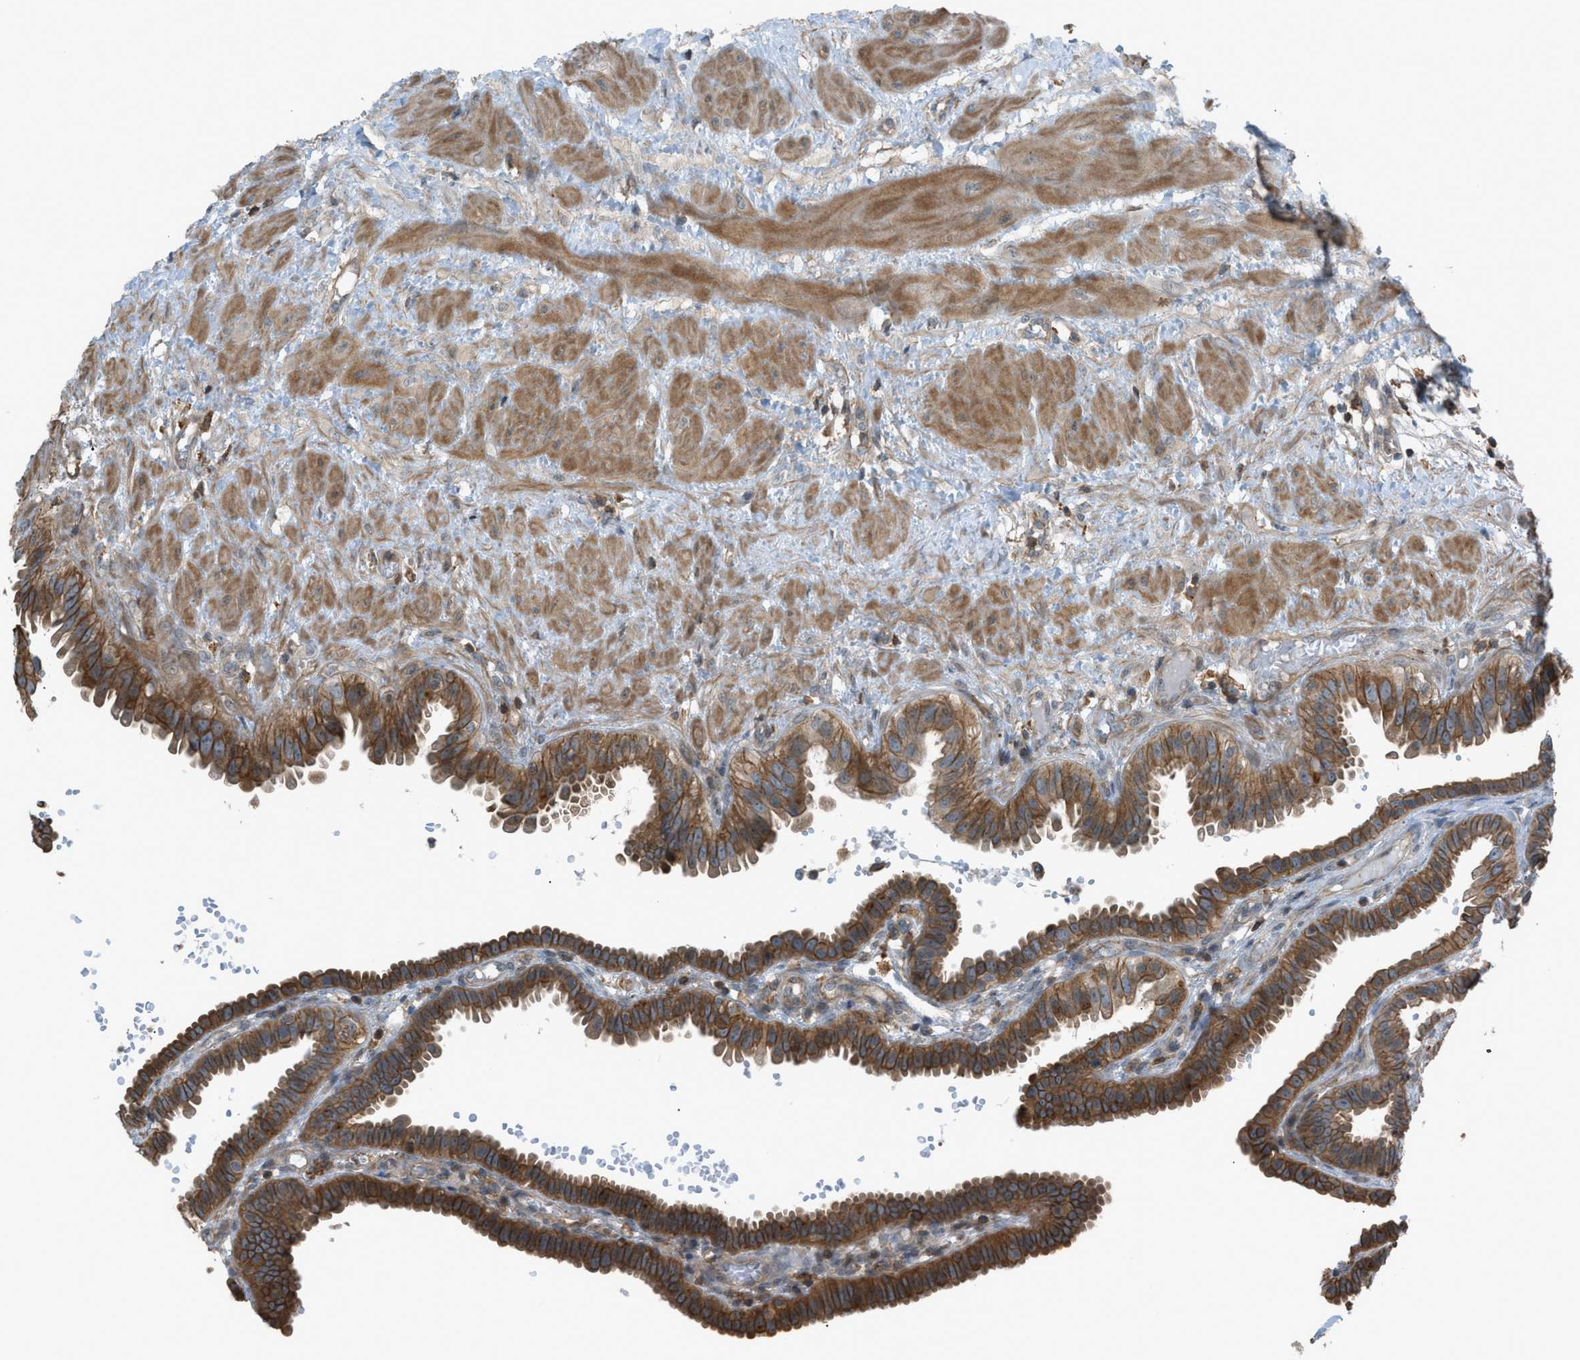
{"staining": {"intensity": "strong", "quantity": ">75%", "location": "cytoplasmic/membranous"}, "tissue": "fallopian tube", "cell_type": "Glandular cells", "image_type": "normal", "snomed": [{"axis": "morphology", "description": "Normal tissue, NOS"}, {"axis": "topography", "description": "Fallopian tube"}, {"axis": "topography", "description": "Placenta"}], "caption": "This is a histology image of immunohistochemistry (IHC) staining of unremarkable fallopian tube, which shows strong staining in the cytoplasmic/membranous of glandular cells.", "gene": "DYRK1A", "patient": {"sex": "female", "age": 34}}